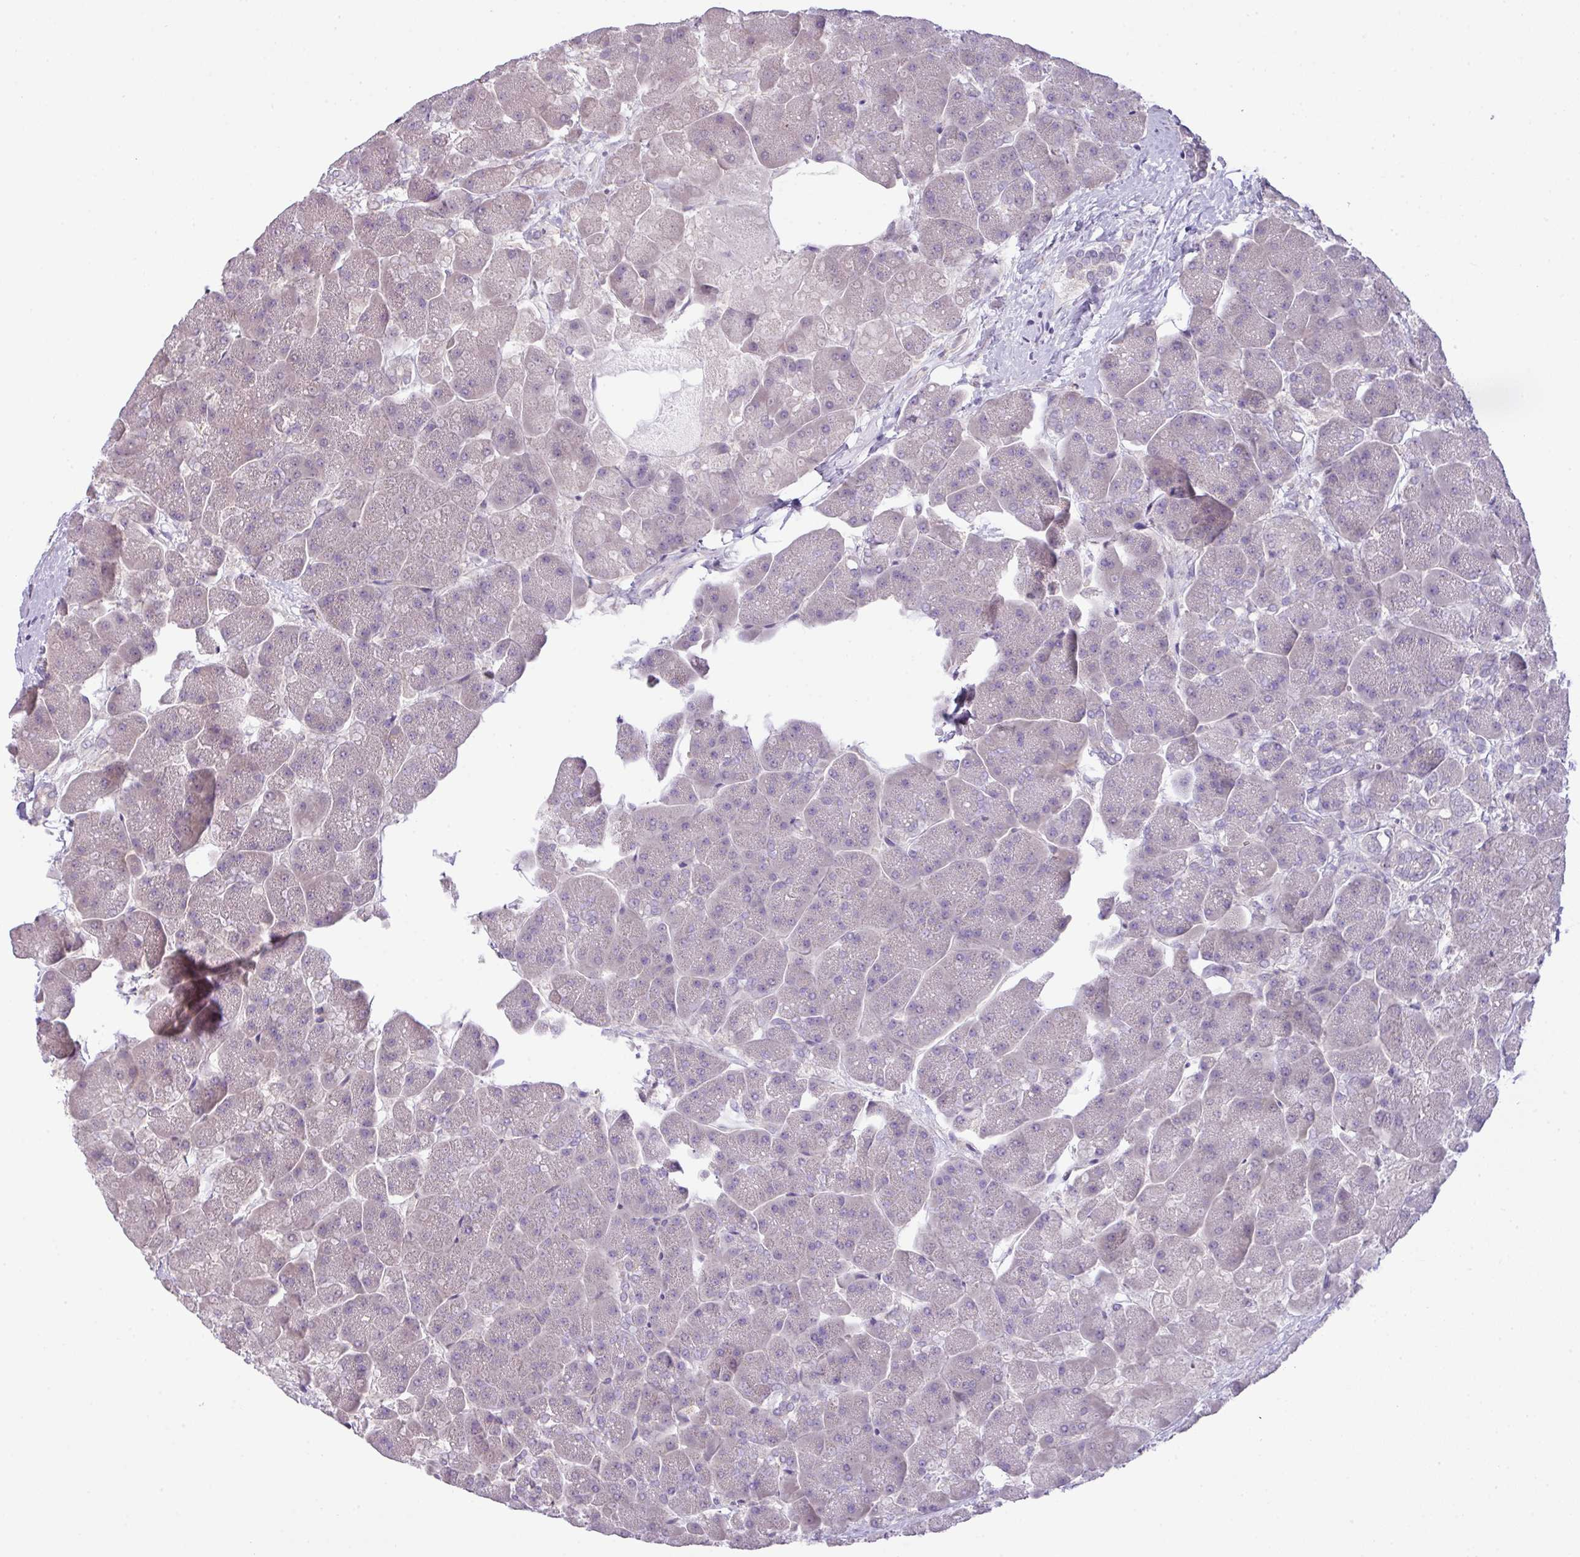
{"staining": {"intensity": "weak", "quantity": "25%-75%", "location": "cytoplasmic/membranous"}, "tissue": "pancreas", "cell_type": "Exocrine glandular cells", "image_type": "normal", "snomed": [{"axis": "morphology", "description": "Normal tissue, NOS"}, {"axis": "topography", "description": "Pancreas"}, {"axis": "topography", "description": "Peripheral nerve tissue"}], "caption": "Pancreas stained with a brown dye exhibits weak cytoplasmic/membranous positive staining in about 25%-75% of exocrine glandular cells.", "gene": "PIK3R5", "patient": {"sex": "male", "age": 54}}